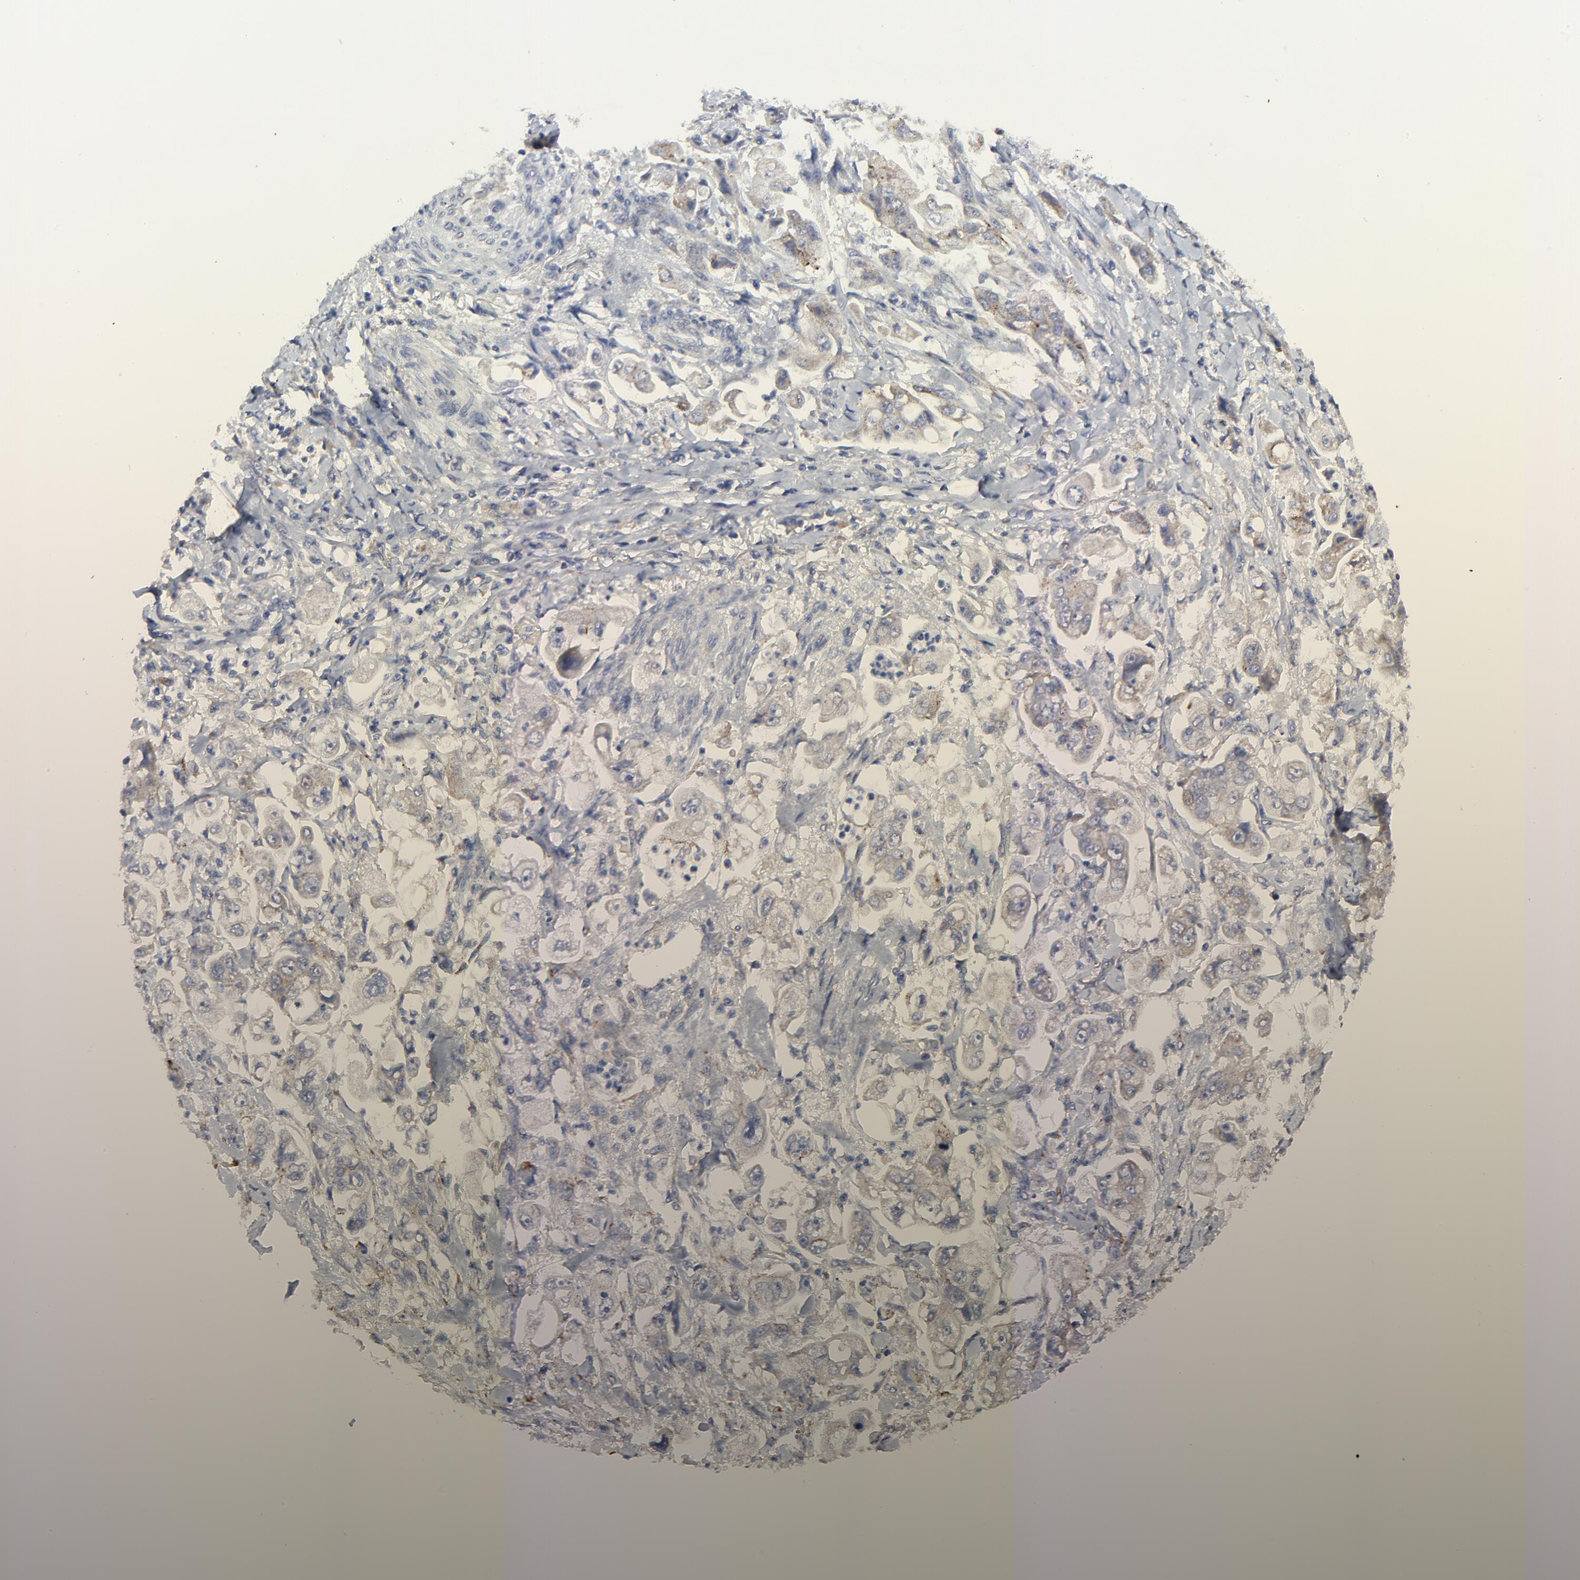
{"staining": {"intensity": "weak", "quantity": "25%-75%", "location": "cytoplasmic/membranous"}, "tissue": "stomach cancer", "cell_type": "Tumor cells", "image_type": "cancer", "snomed": [{"axis": "morphology", "description": "Adenocarcinoma, NOS"}, {"axis": "topography", "description": "Stomach"}], "caption": "IHC of stomach adenocarcinoma shows low levels of weak cytoplasmic/membranous expression in approximately 25%-75% of tumor cells.", "gene": "DHRSX", "patient": {"sex": "male", "age": 62}}